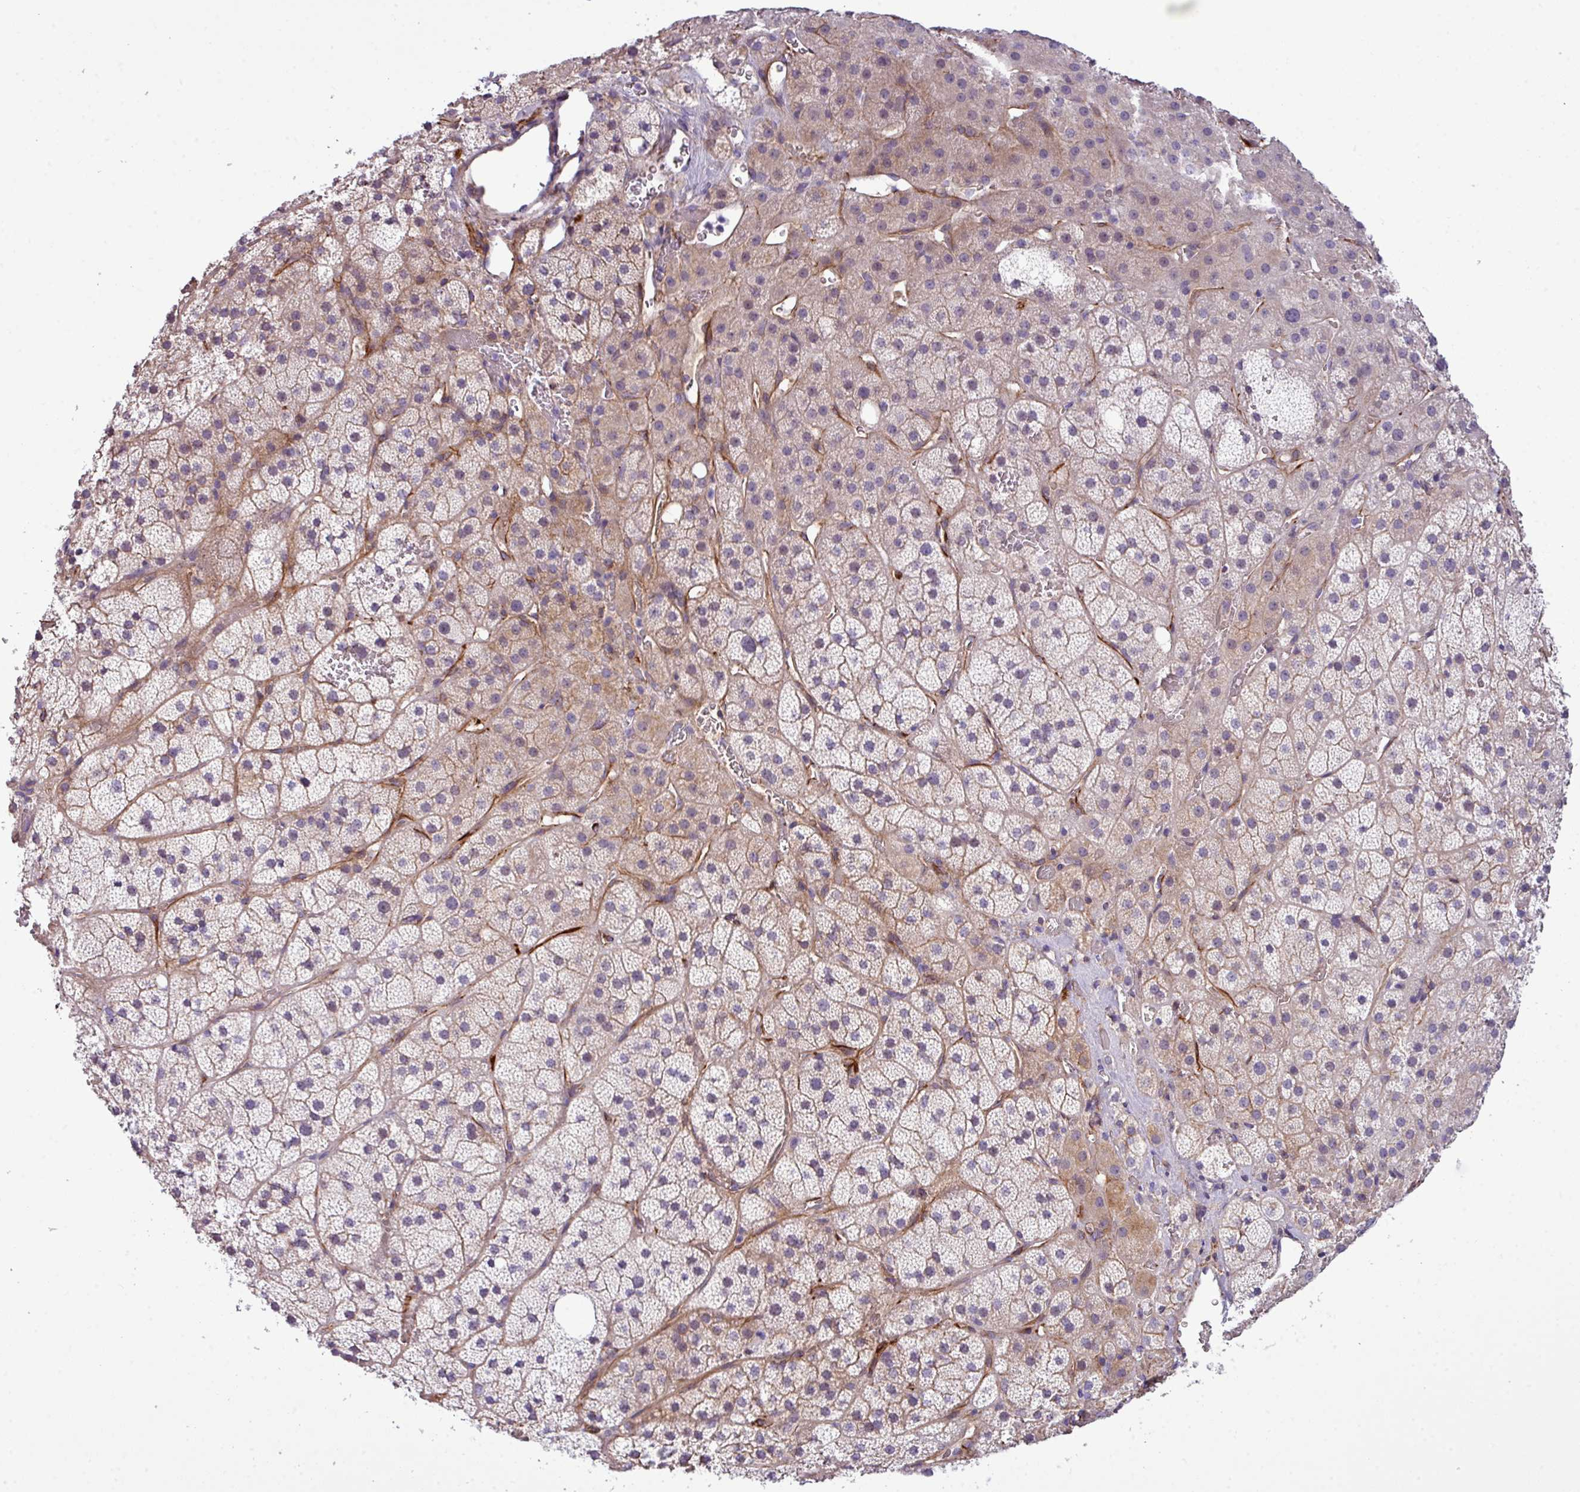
{"staining": {"intensity": "weak", "quantity": "25%-75%", "location": "cytoplasmic/membranous"}, "tissue": "adrenal gland", "cell_type": "Glandular cells", "image_type": "normal", "snomed": [{"axis": "morphology", "description": "Normal tissue, NOS"}, {"axis": "topography", "description": "Adrenal gland"}], "caption": "DAB immunohistochemical staining of unremarkable human adrenal gland demonstrates weak cytoplasmic/membranous protein expression in approximately 25%-75% of glandular cells. The staining was performed using DAB, with brown indicating positive protein expression. Nuclei are stained blue with hematoxylin.", "gene": "PARD6A", "patient": {"sex": "male", "age": 57}}